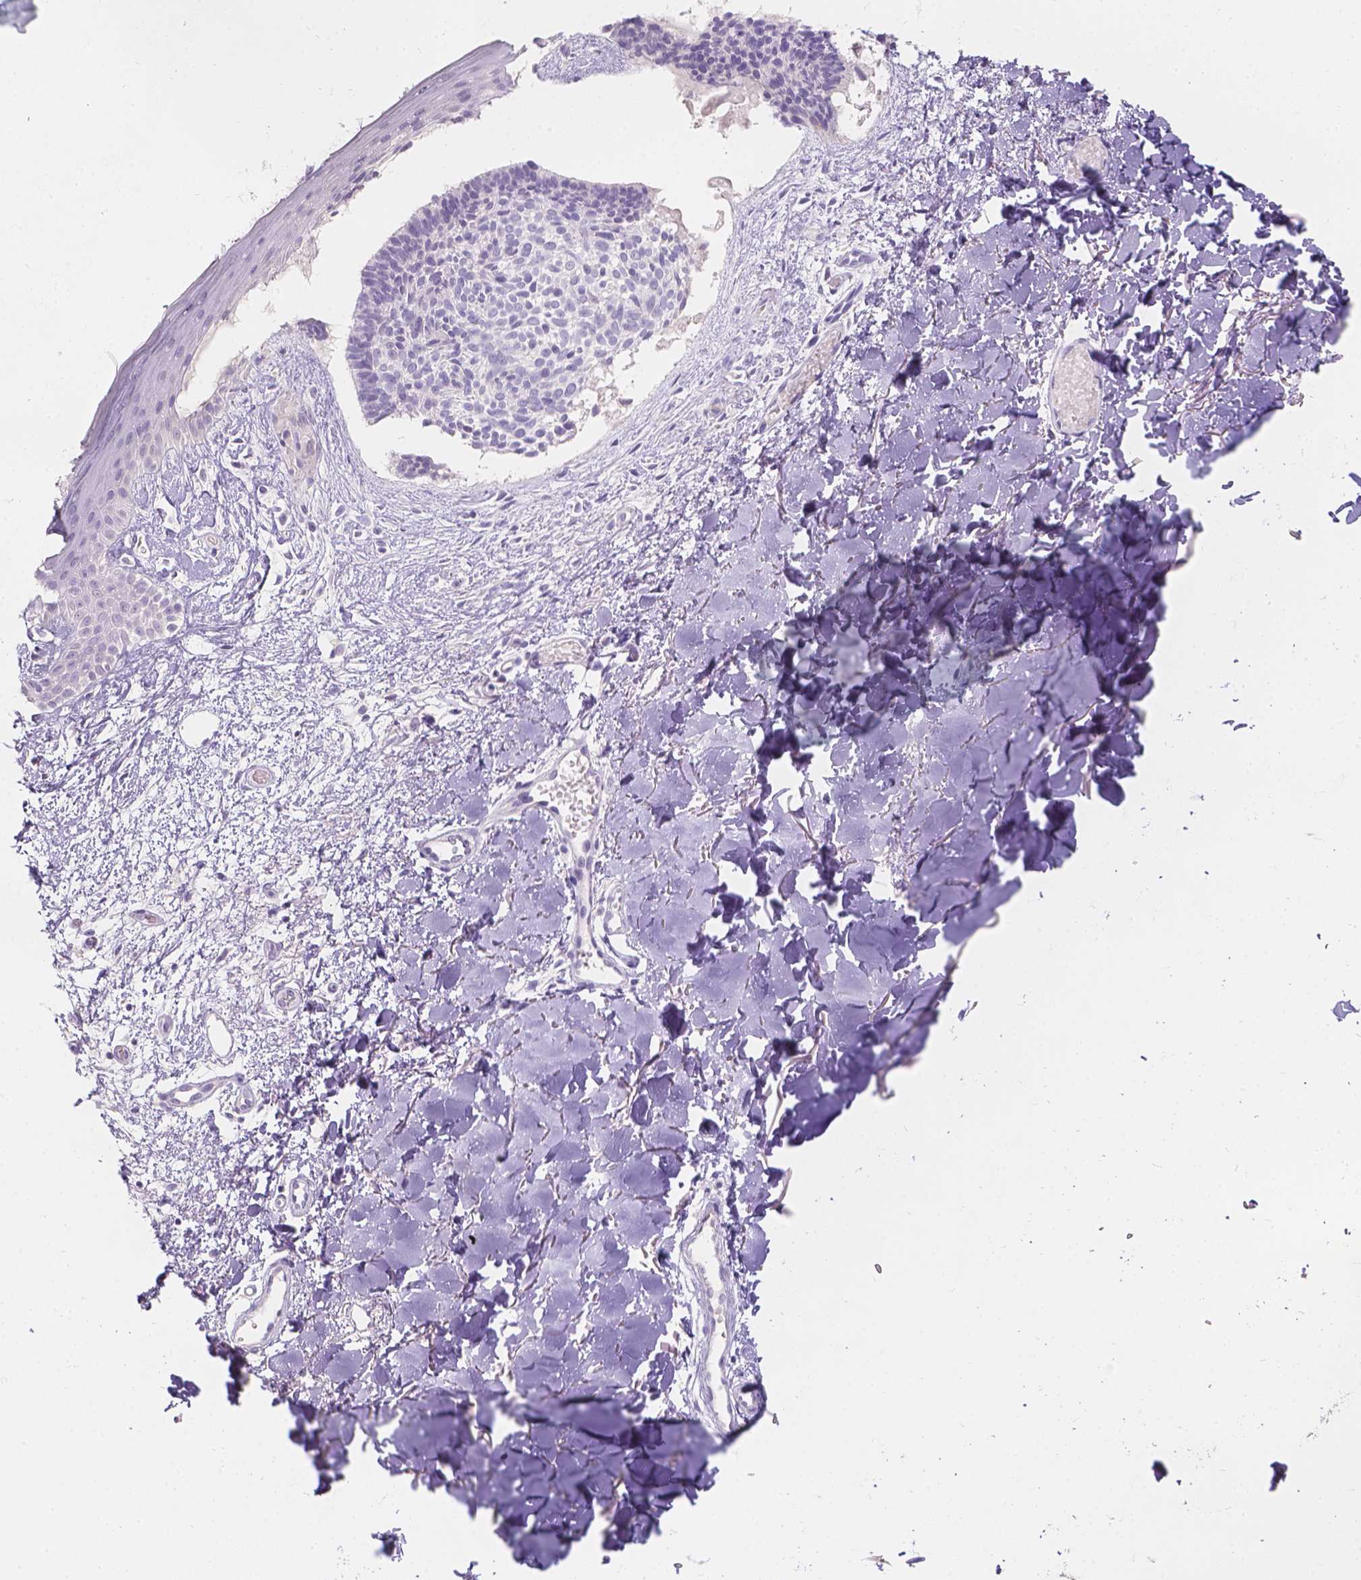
{"staining": {"intensity": "negative", "quantity": "none", "location": "none"}, "tissue": "skin cancer", "cell_type": "Tumor cells", "image_type": "cancer", "snomed": [{"axis": "morphology", "description": "Basal cell carcinoma"}, {"axis": "topography", "description": "Skin"}], "caption": "An immunohistochemistry photomicrograph of skin cancer (basal cell carcinoma) is shown. There is no staining in tumor cells of skin cancer (basal cell carcinoma). (Stains: DAB (3,3'-diaminobenzidine) immunohistochemistry (IHC) with hematoxylin counter stain, Microscopy: brightfield microscopy at high magnification).", "gene": "HTN3", "patient": {"sex": "male", "age": 51}}